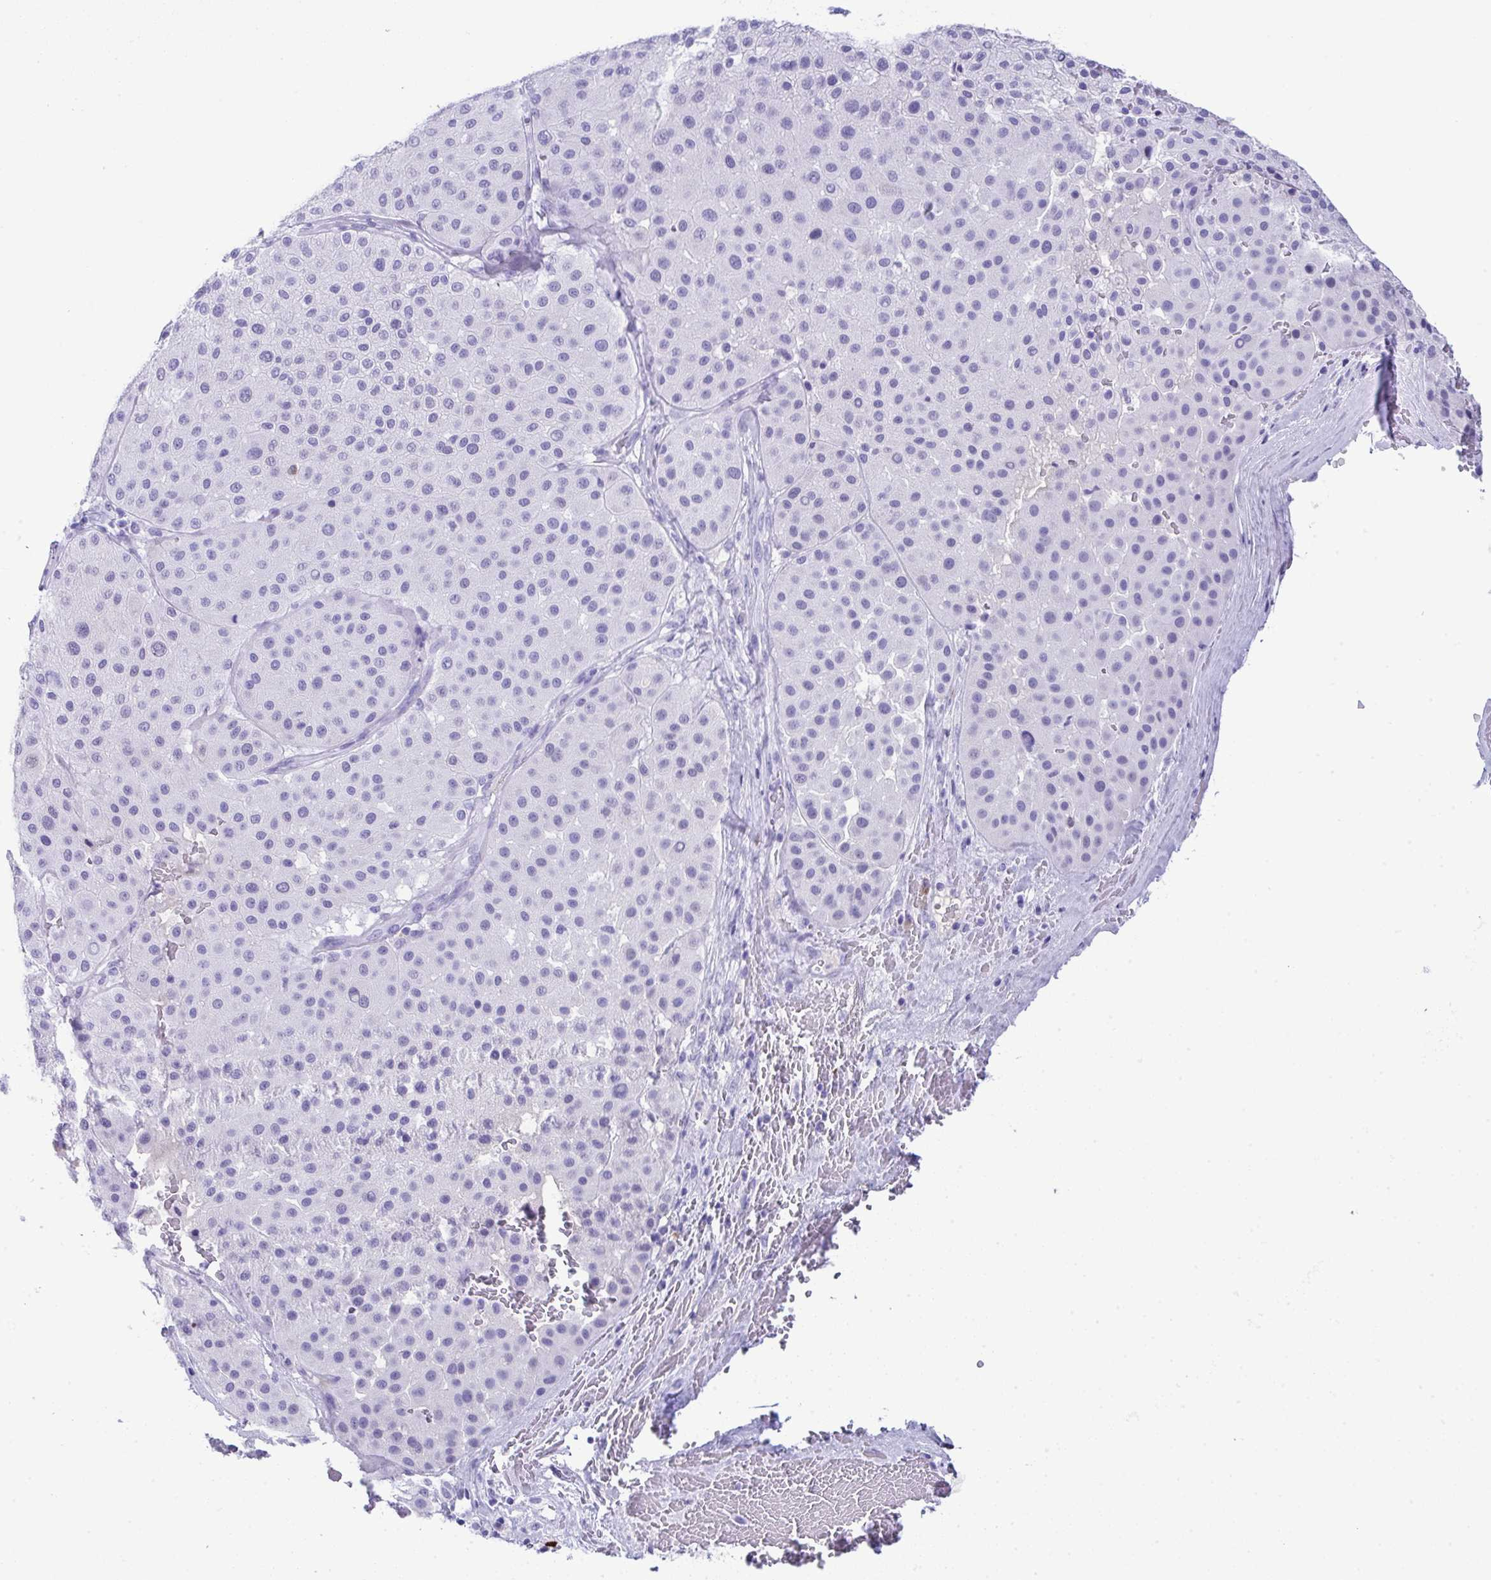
{"staining": {"intensity": "negative", "quantity": "none", "location": "none"}, "tissue": "melanoma", "cell_type": "Tumor cells", "image_type": "cancer", "snomed": [{"axis": "morphology", "description": "Malignant melanoma, Metastatic site"}, {"axis": "topography", "description": "Smooth muscle"}], "caption": "Tumor cells show no significant expression in malignant melanoma (metastatic site).", "gene": "JCHAIN", "patient": {"sex": "male", "age": 41}}